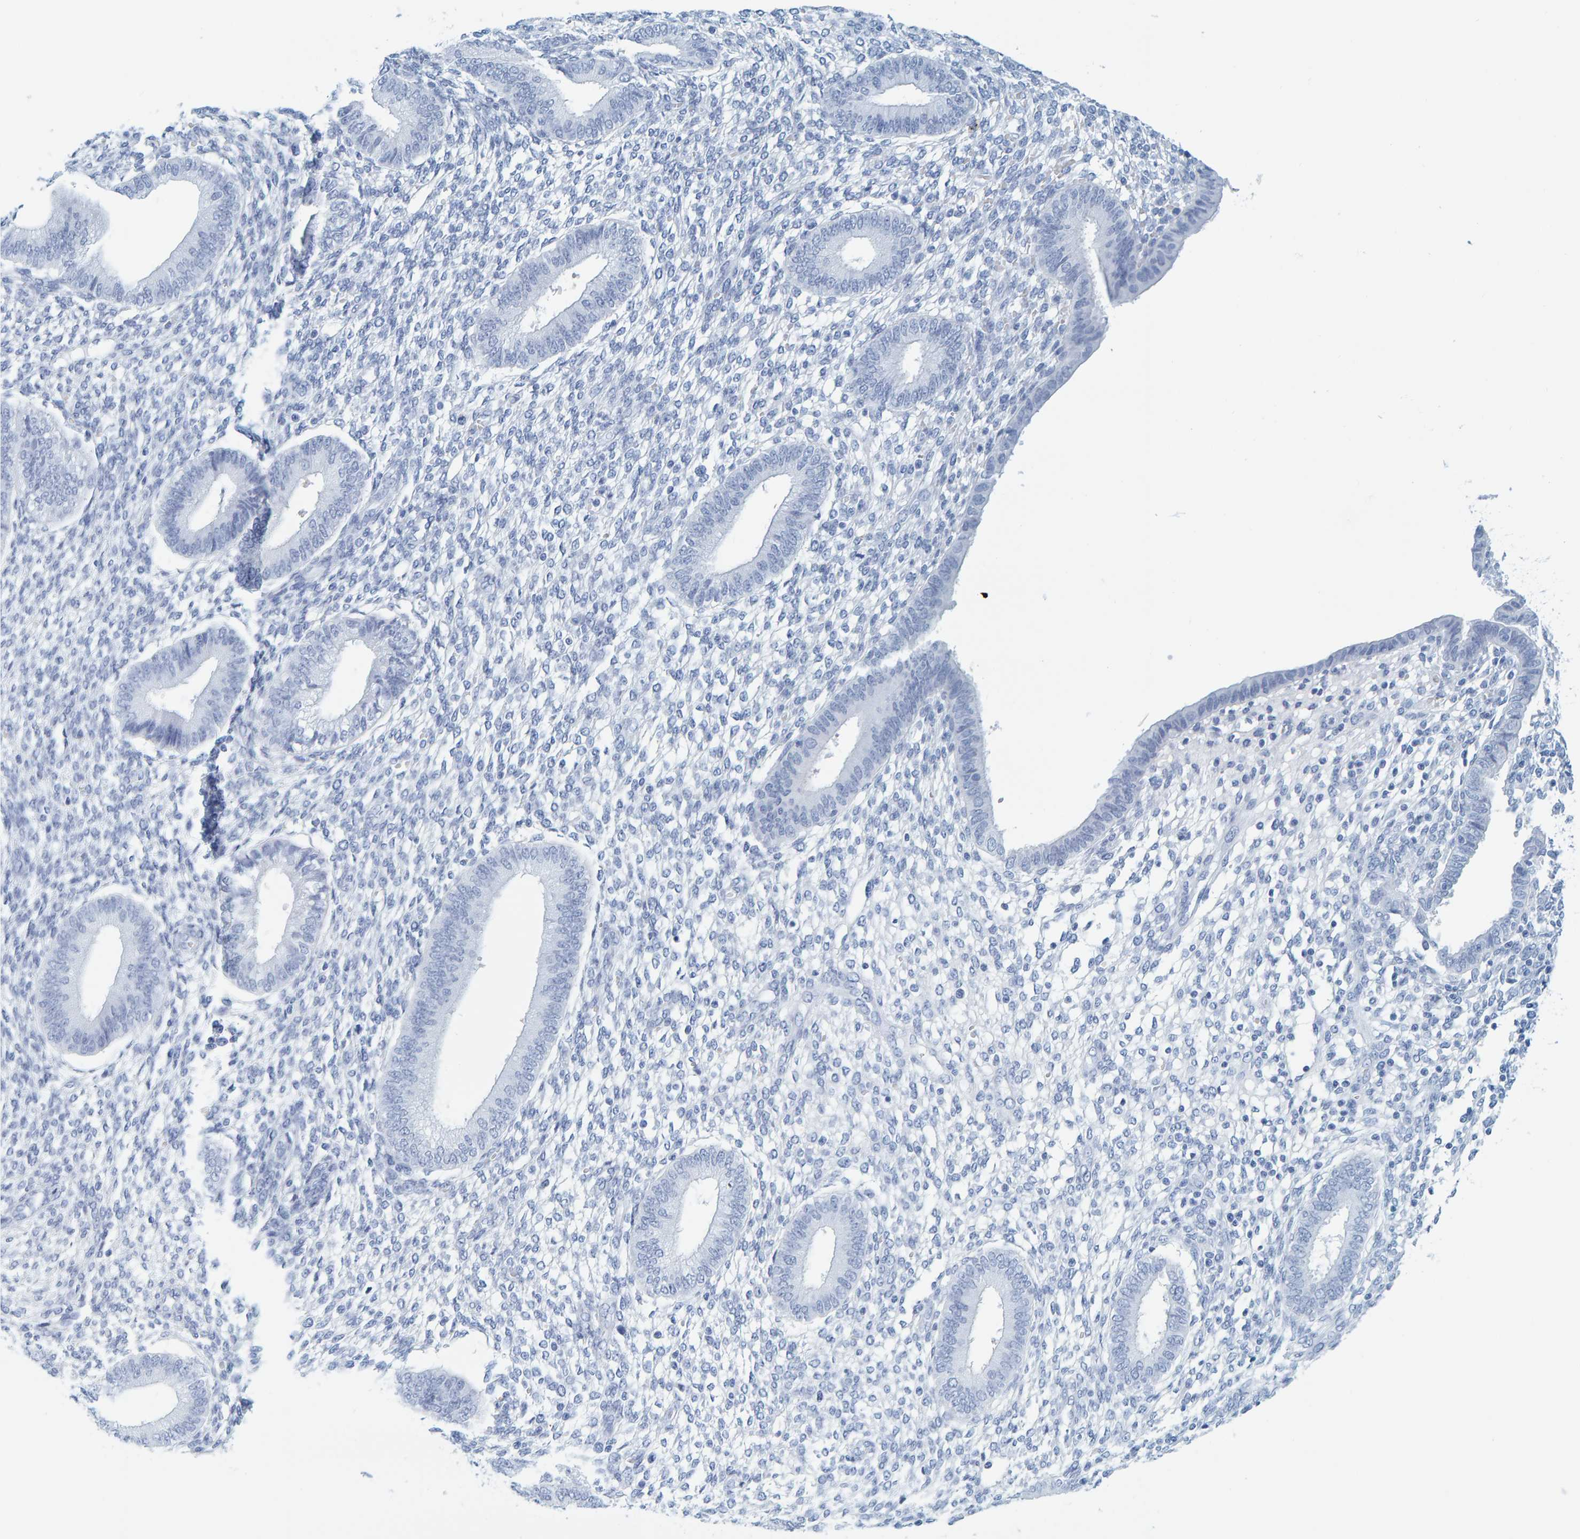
{"staining": {"intensity": "negative", "quantity": "none", "location": "none"}, "tissue": "endometrium", "cell_type": "Cells in endometrial stroma", "image_type": "normal", "snomed": [{"axis": "morphology", "description": "Normal tissue, NOS"}, {"axis": "topography", "description": "Endometrium"}], "caption": "Immunohistochemical staining of benign endometrium shows no significant staining in cells in endometrial stroma. Nuclei are stained in blue.", "gene": "SFTPC", "patient": {"sex": "female", "age": 46}}